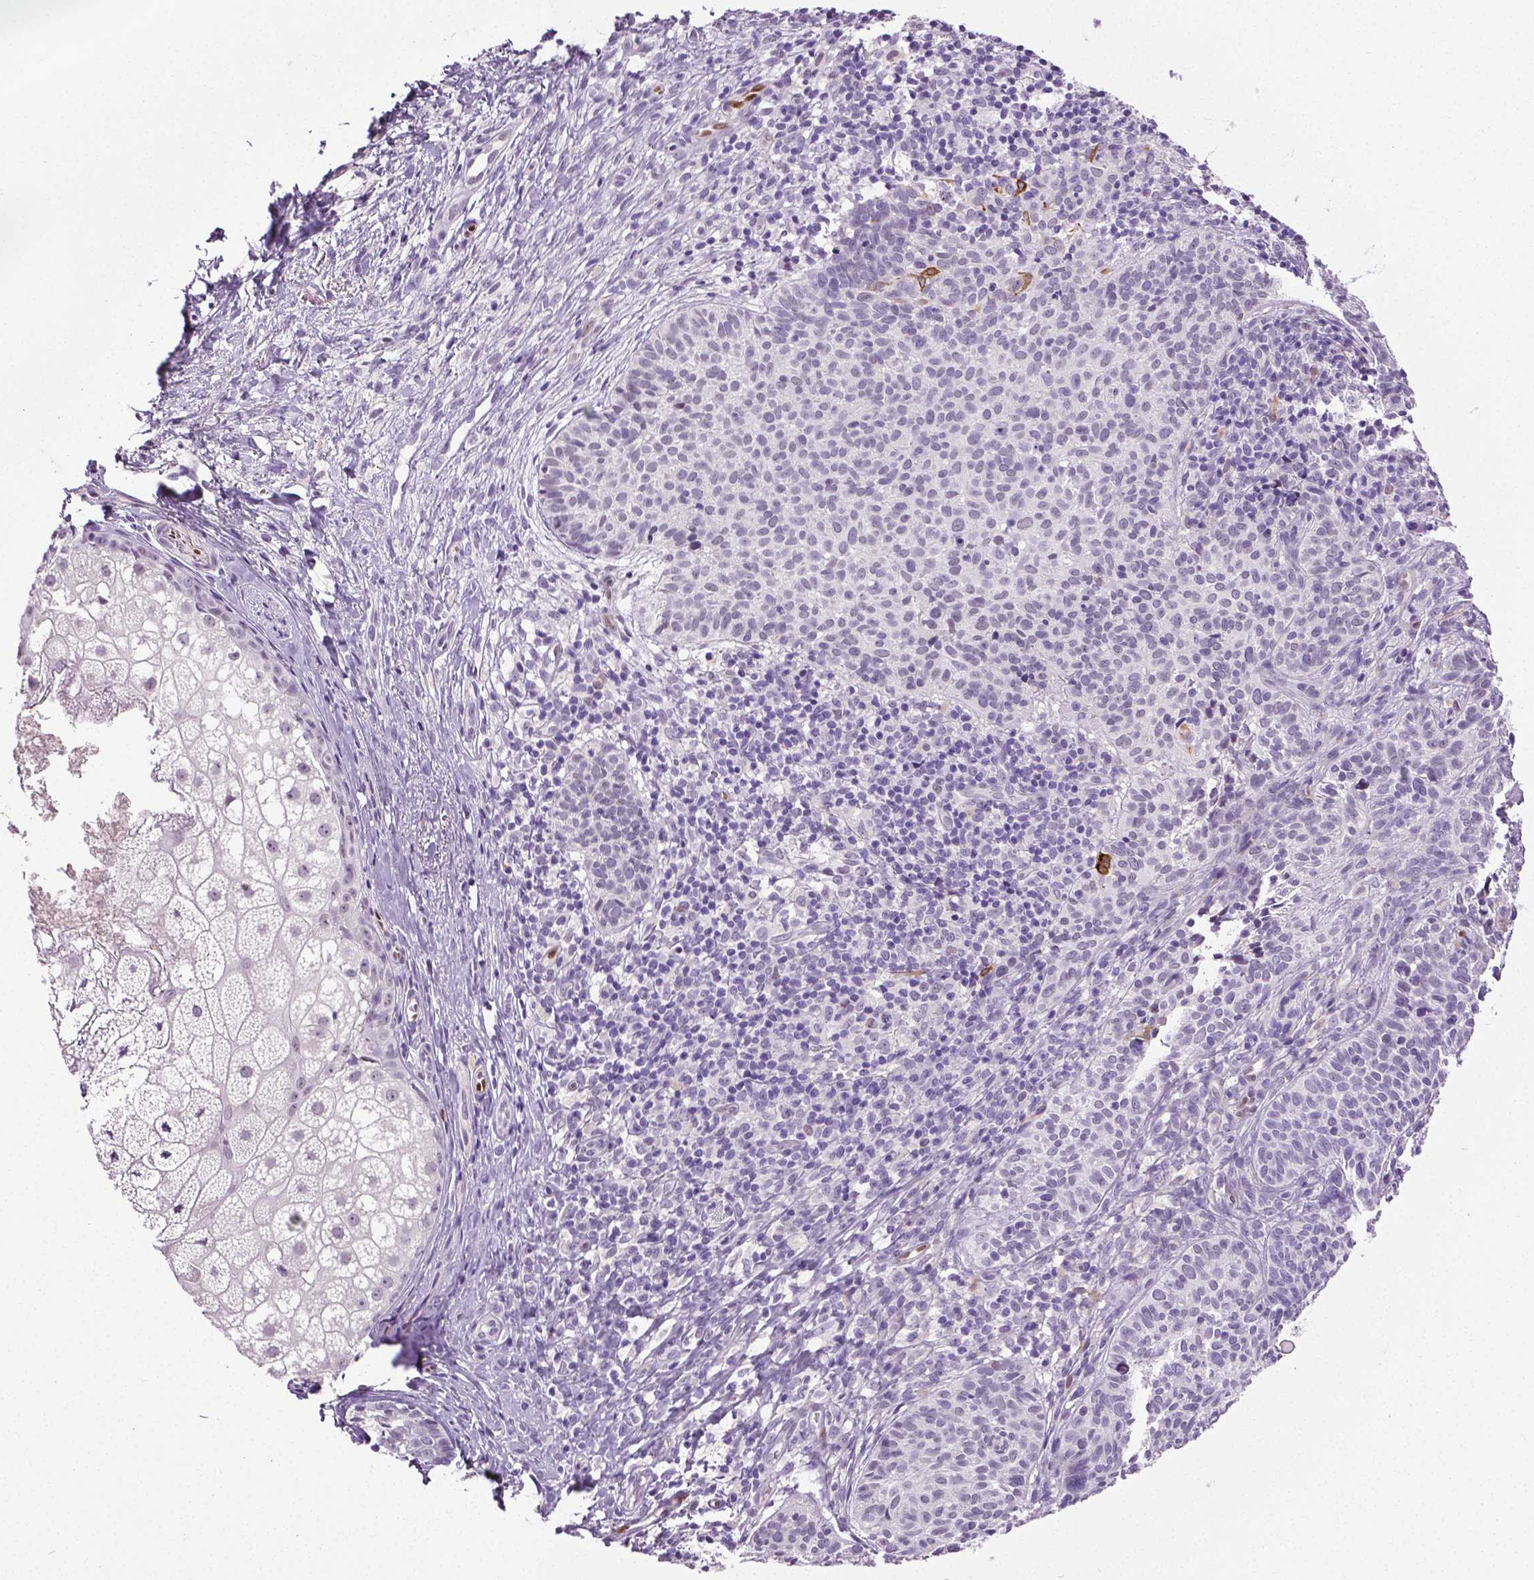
{"staining": {"intensity": "negative", "quantity": "none", "location": "none"}, "tissue": "skin cancer", "cell_type": "Tumor cells", "image_type": "cancer", "snomed": [{"axis": "morphology", "description": "Basal cell carcinoma"}, {"axis": "topography", "description": "Skin"}], "caption": "This is an IHC photomicrograph of skin basal cell carcinoma. There is no staining in tumor cells.", "gene": "PTGER3", "patient": {"sex": "male", "age": 57}}